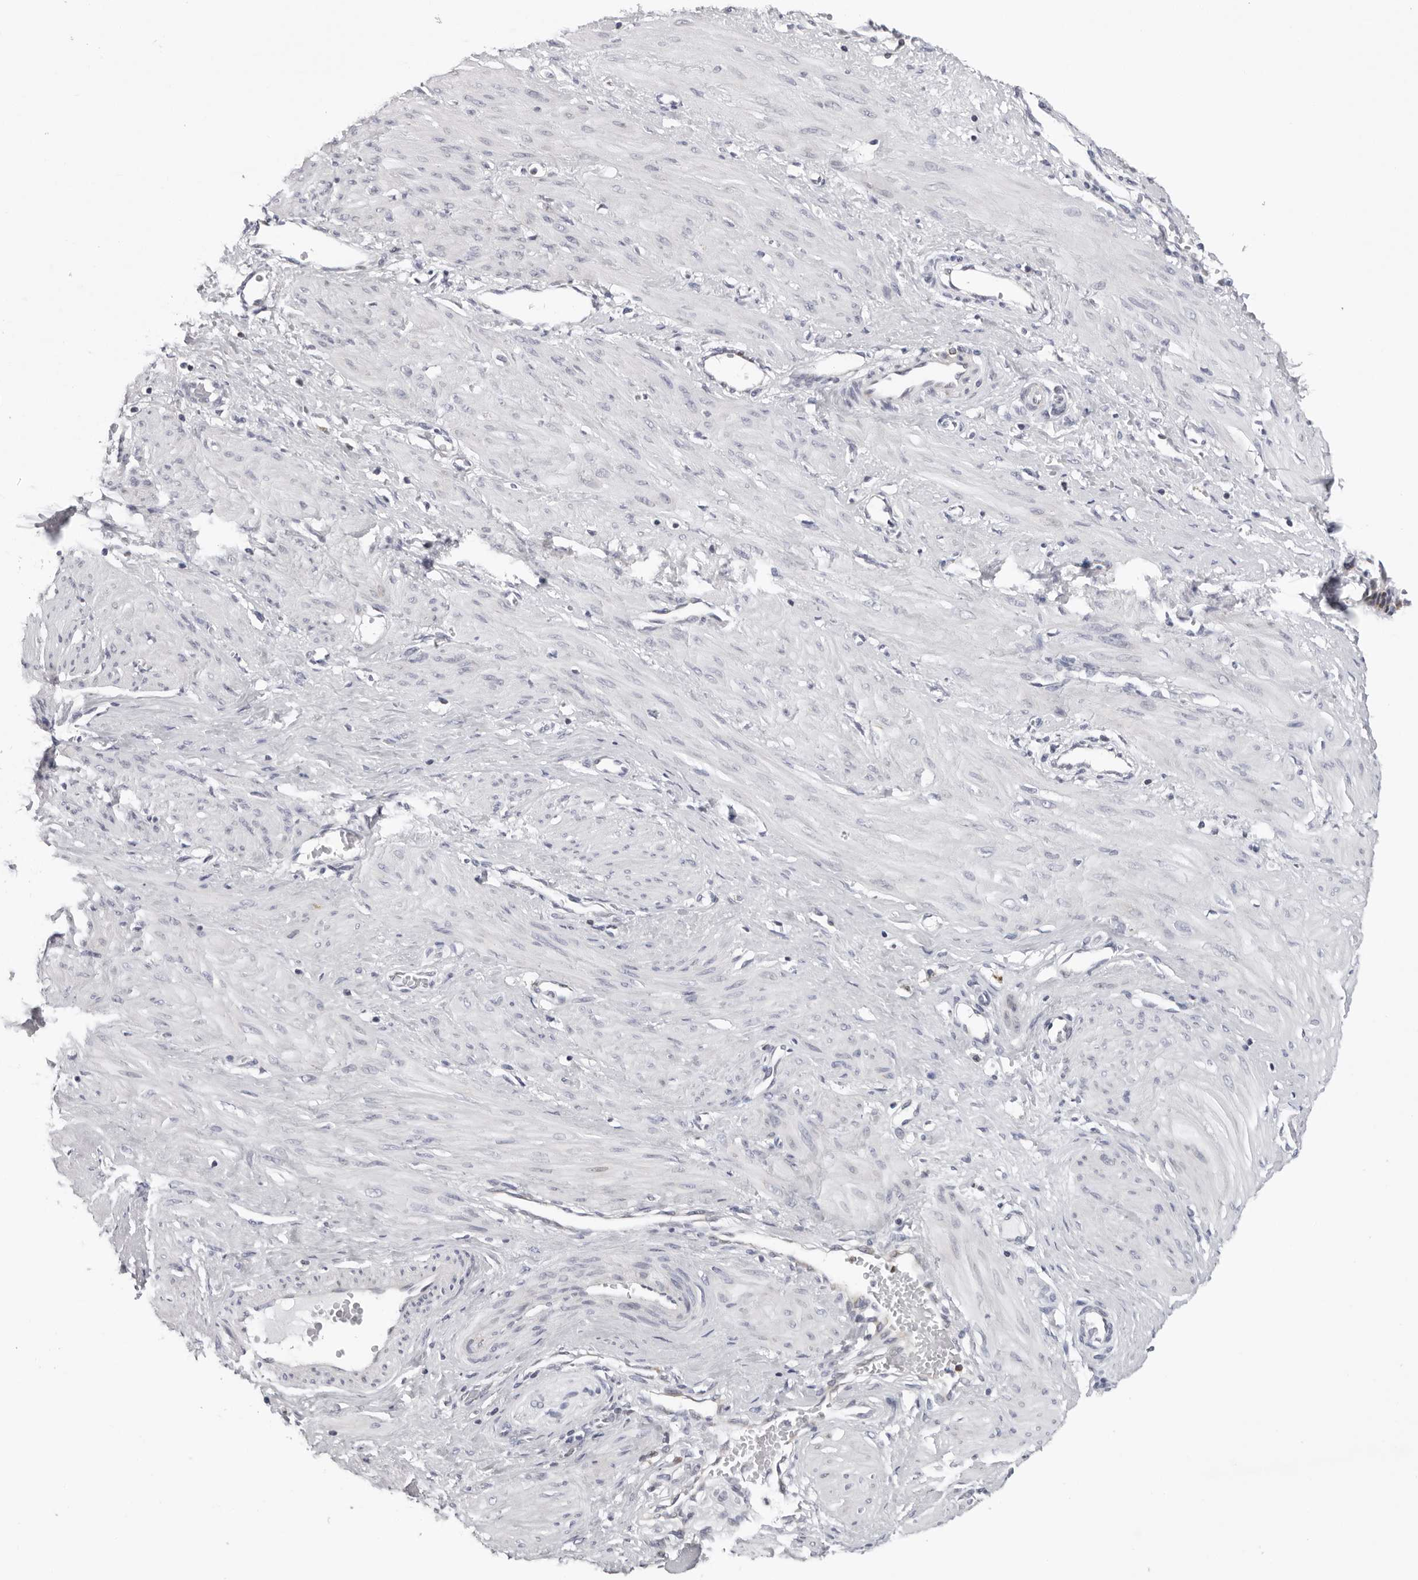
{"staining": {"intensity": "negative", "quantity": "none", "location": "none"}, "tissue": "smooth muscle", "cell_type": "Smooth muscle cells", "image_type": "normal", "snomed": [{"axis": "morphology", "description": "Normal tissue, NOS"}, {"axis": "topography", "description": "Endometrium"}], "caption": "Smooth muscle stained for a protein using immunohistochemistry (IHC) shows no expression smooth muscle cells.", "gene": "CPT2", "patient": {"sex": "female", "age": 33}}